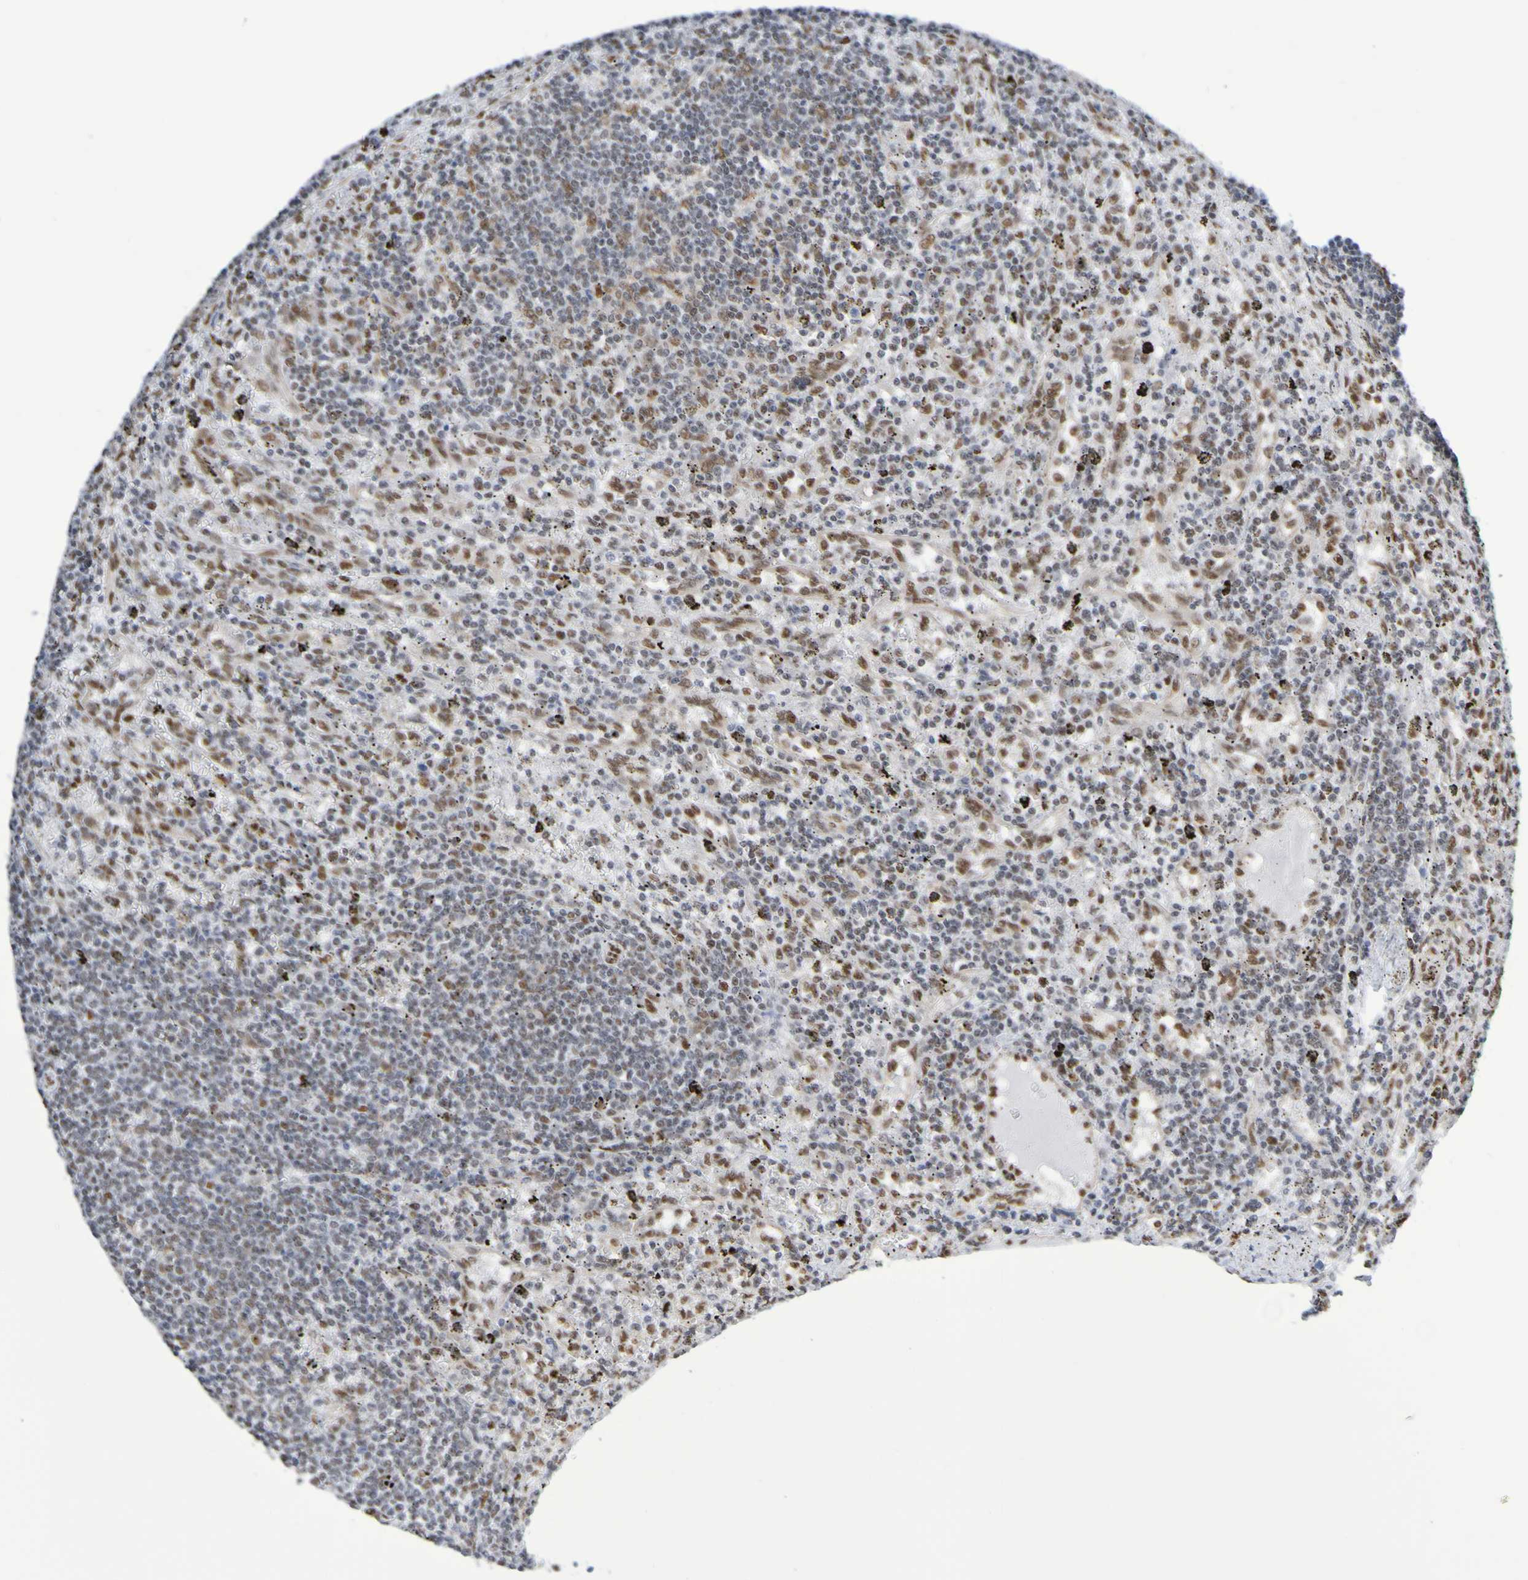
{"staining": {"intensity": "moderate", "quantity": "25%-75%", "location": "nuclear"}, "tissue": "lymphoma", "cell_type": "Tumor cells", "image_type": "cancer", "snomed": [{"axis": "morphology", "description": "Malignant lymphoma, non-Hodgkin's type, Low grade"}, {"axis": "topography", "description": "Spleen"}], "caption": "Immunohistochemistry of lymphoma shows medium levels of moderate nuclear expression in about 25%-75% of tumor cells. Ihc stains the protein of interest in brown and the nuclei are stained blue.", "gene": "HDAC2", "patient": {"sex": "male", "age": 76}}